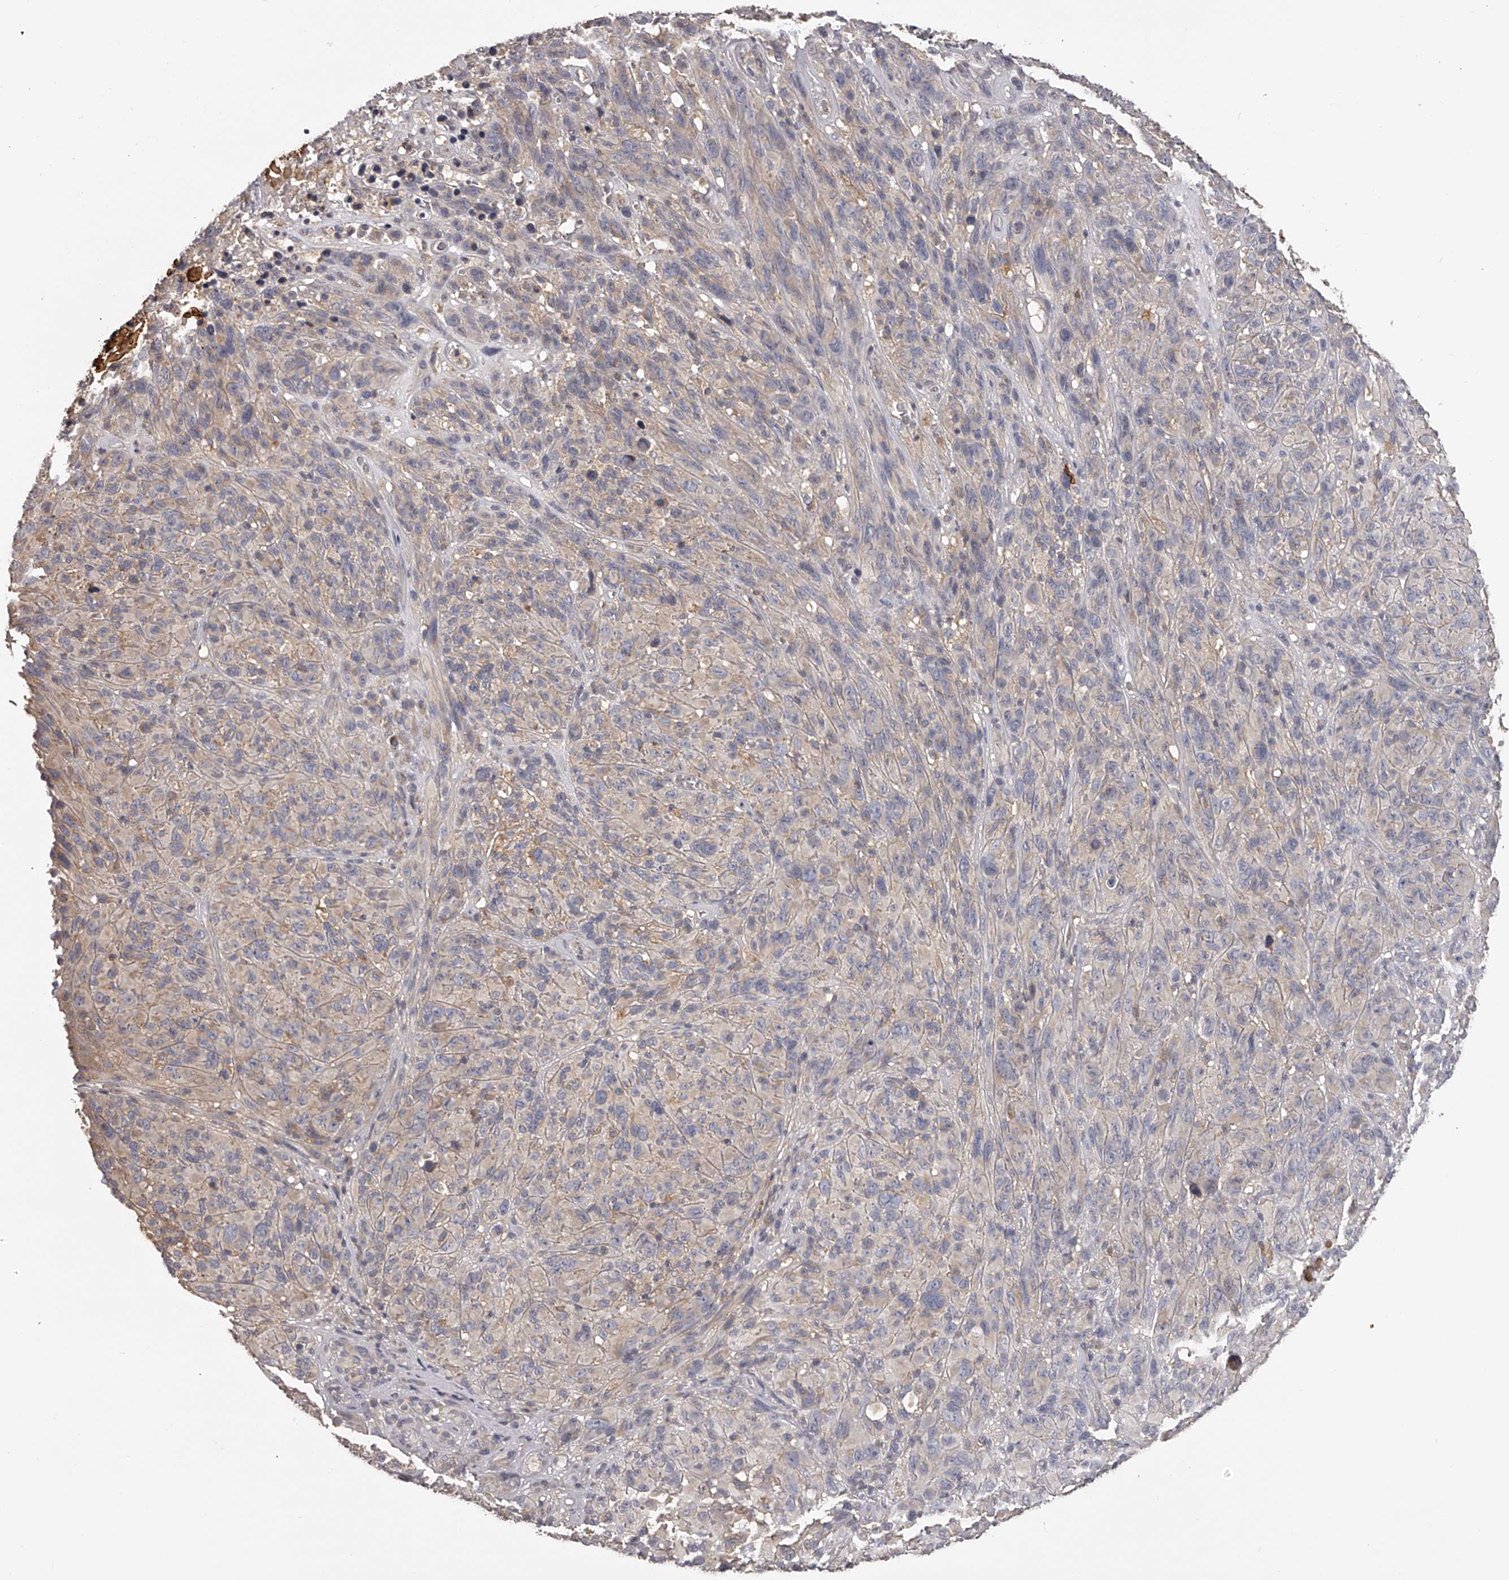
{"staining": {"intensity": "weak", "quantity": "<25%", "location": "cytoplasmic/membranous"}, "tissue": "melanoma", "cell_type": "Tumor cells", "image_type": "cancer", "snomed": [{"axis": "morphology", "description": "Malignant melanoma, NOS"}, {"axis": "topography", "description": "Skin of head"}], "caption": "Immunohistochemistry (IHC) image of malignant melanoma stained for a protein (brown), which demonstrates no expression in tumor cells.", "gene": "TNN", "patient": {"sex": "male", "age": 96}}